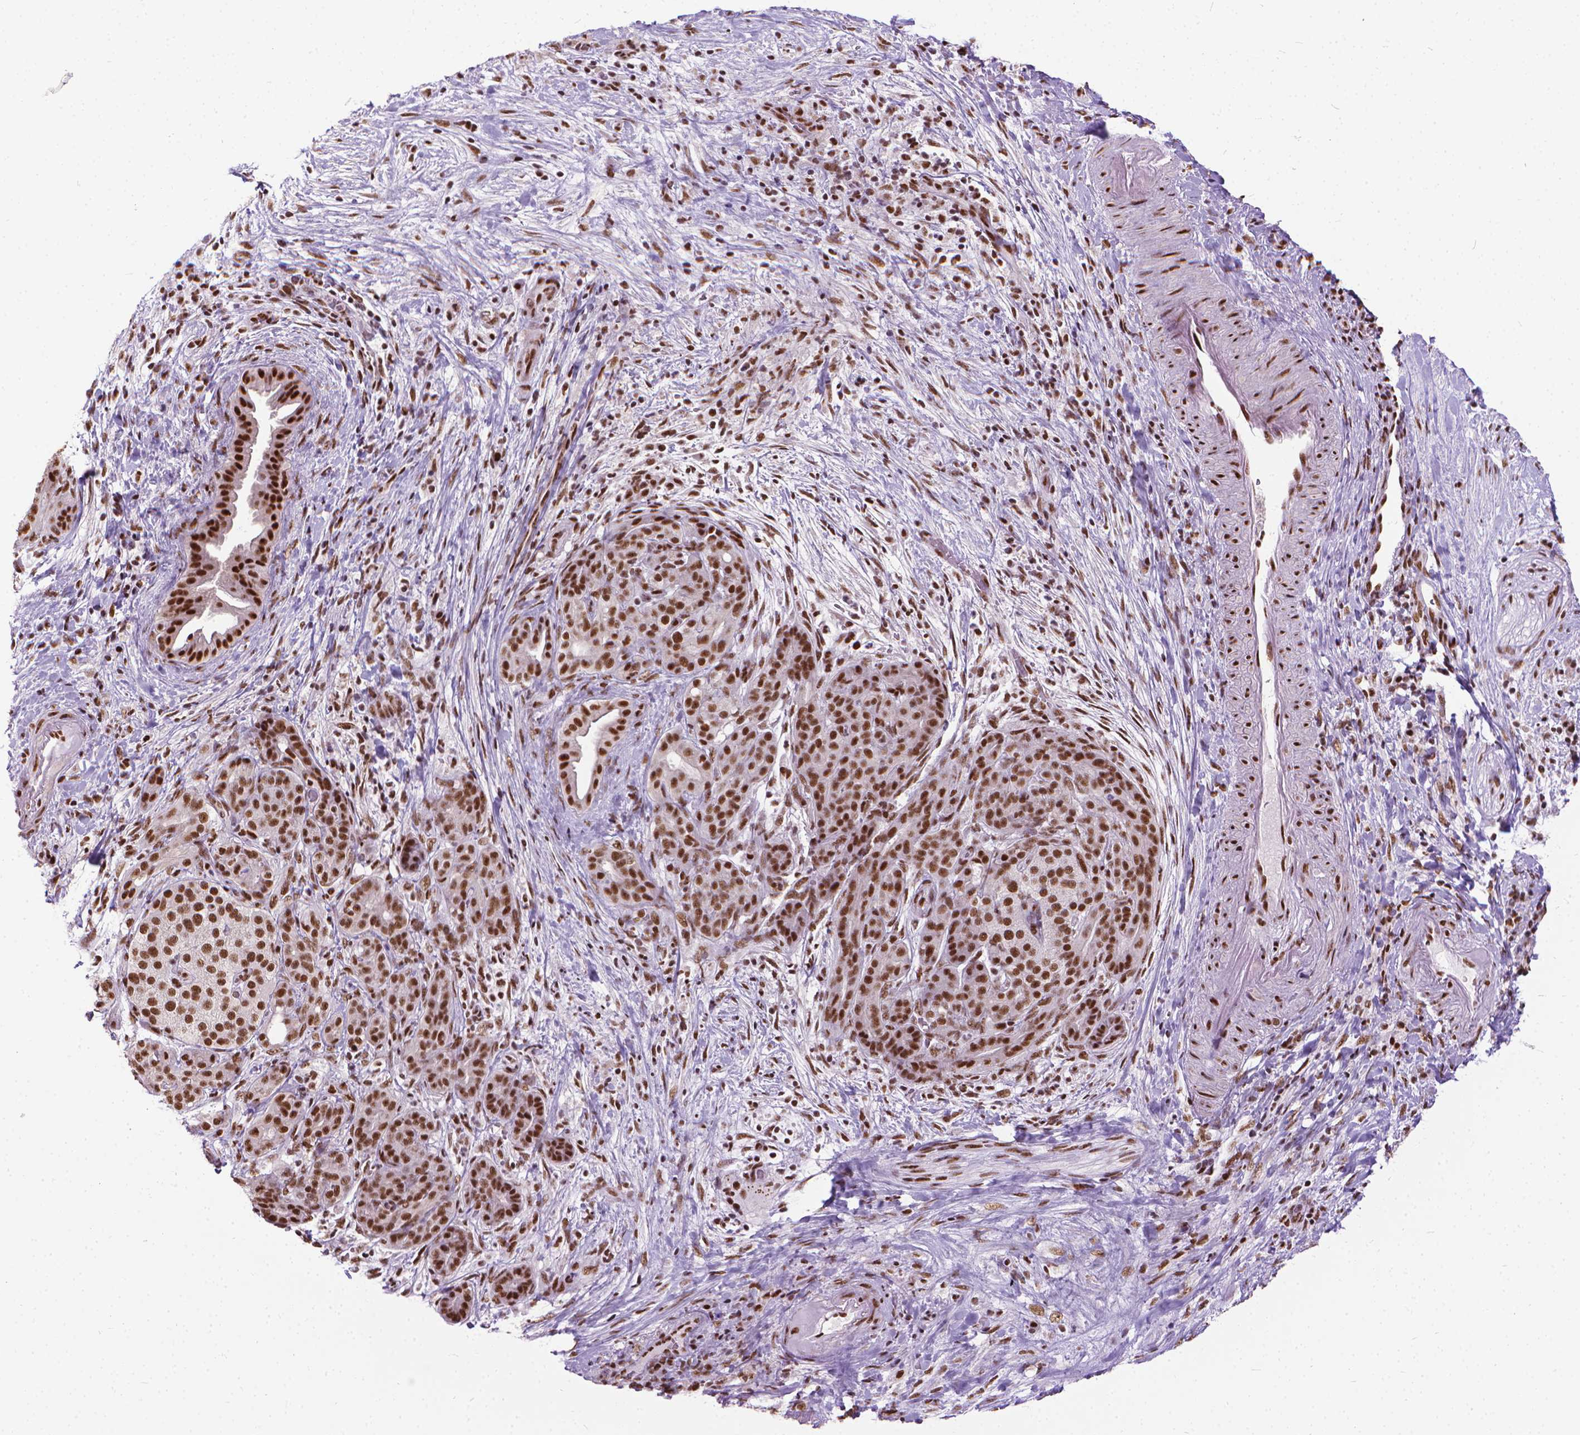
{"staining": {"intensity": "strong", "quantity": ">75%", "location": "nuclear"}, "tissue": "pancreatic cancer", "cell_type": "Tumor cells", "image_type": "cancer", "snomed": [{"axis": "morphology", "description": "Adenocarcinoma, NOS"}, {"axis": "topography", "description": "Pancreas"}], "caption": "Immunohistochemistry (DAB (3,3'-diaminobenzidine)) staining of human pancreatic adenocarcinoma reveals strong nuclear protein expression in about >75% of tumor cells. Ihc stains the protein of interest in brown and the nuclei are stained blue.", "gene": "AKAP8", "patient": {"sex": "male", "age": 44}}